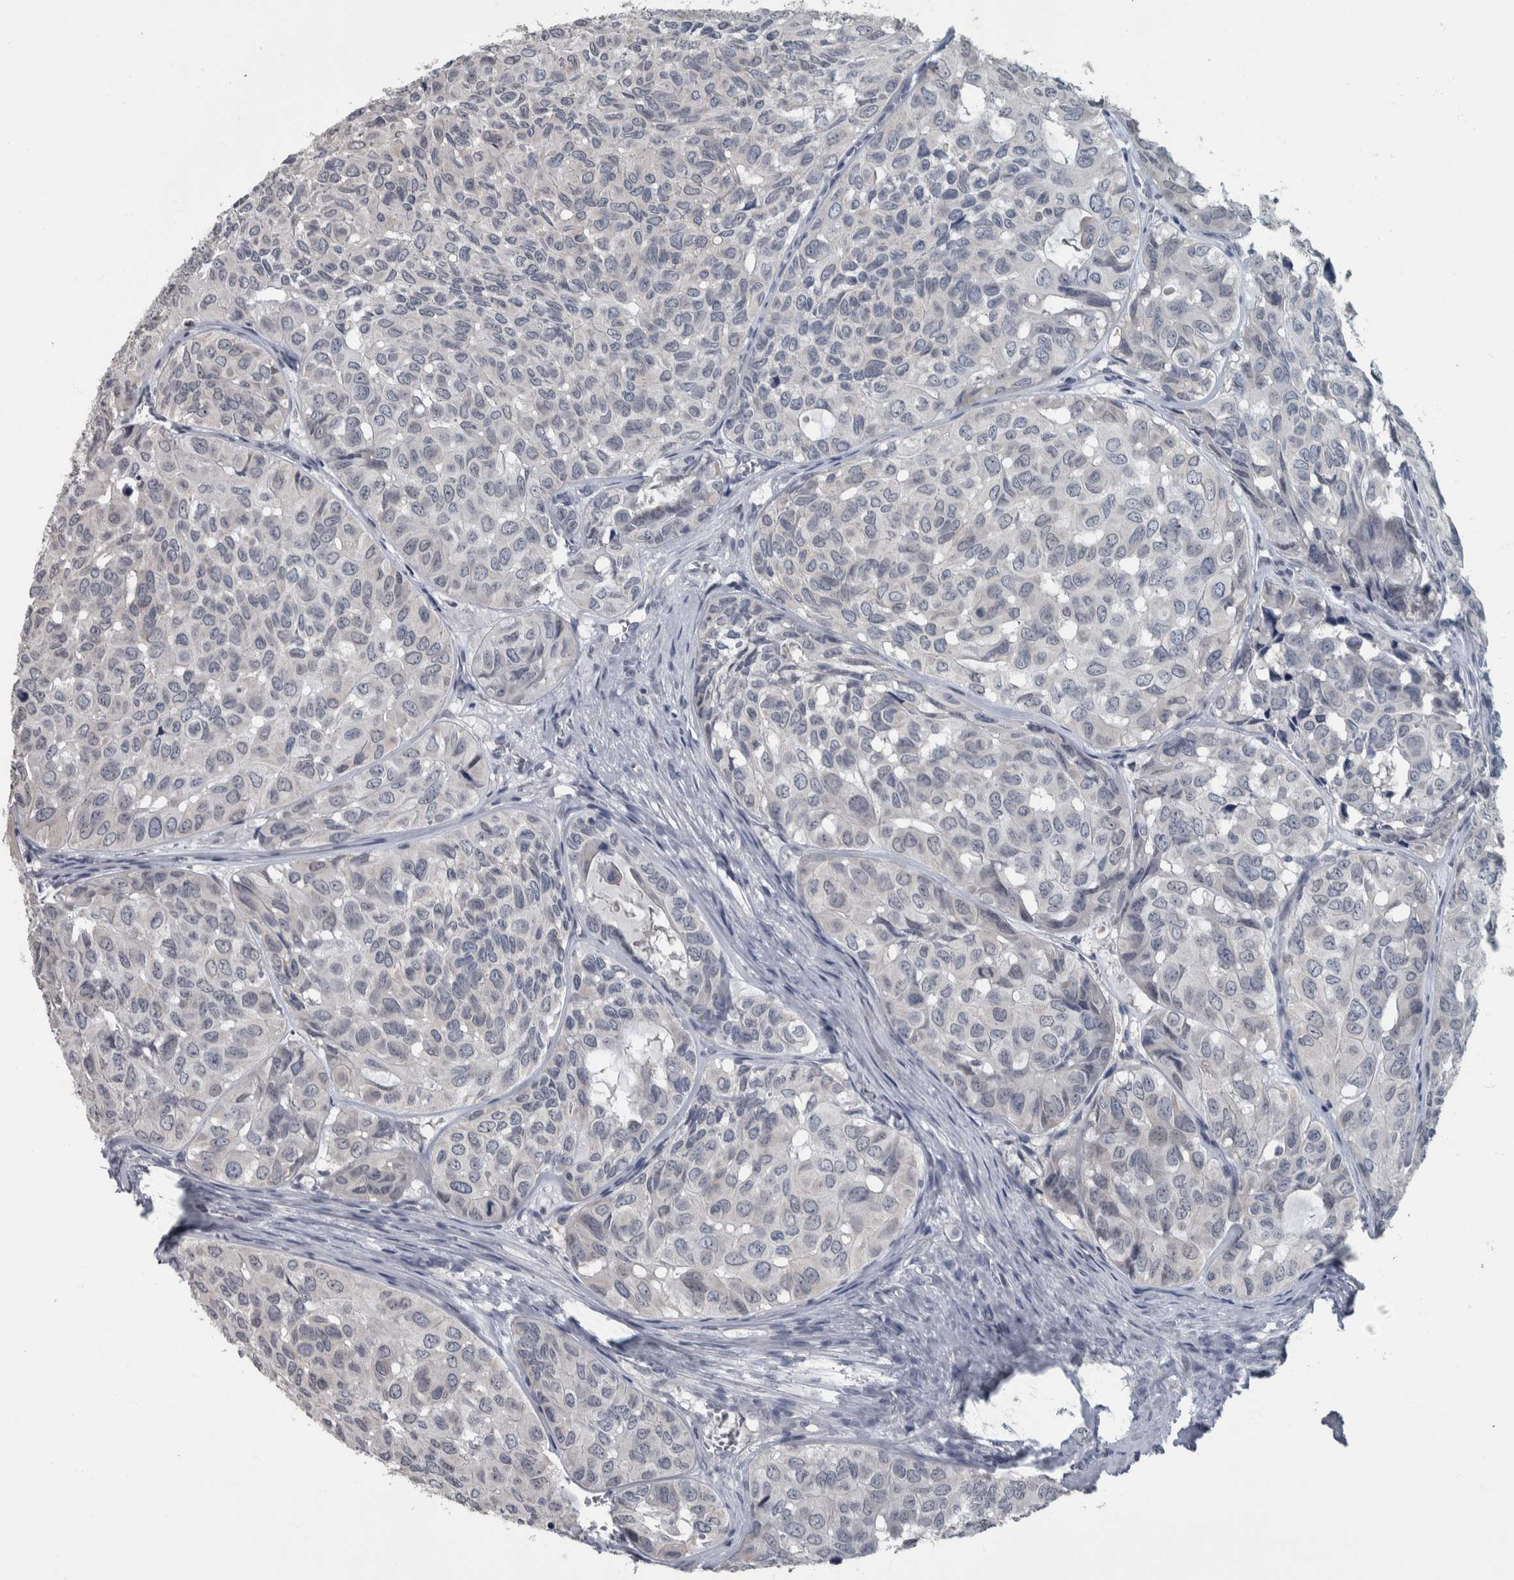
{"staining": {"intensity": "negative", "quantity": "none", "location": "none"}, "tissue": "head and neck cancer", "cell_type": "Tumor cells", "image_type": "cancer", "snomed": [{"axis": "morphology", "description": "Adenocarcinoma, NOS"}, {"axis": "topography", "description": "Salivary gland, NOS"}, {"axis": "topography", "description": "Head-Neck"}], "caption": "Tumor cells show no significant protein positivity in head and neck adenocarcinoma.", "gene": "CAVIN4", "patient": {"sex": "female", "age": 76}}